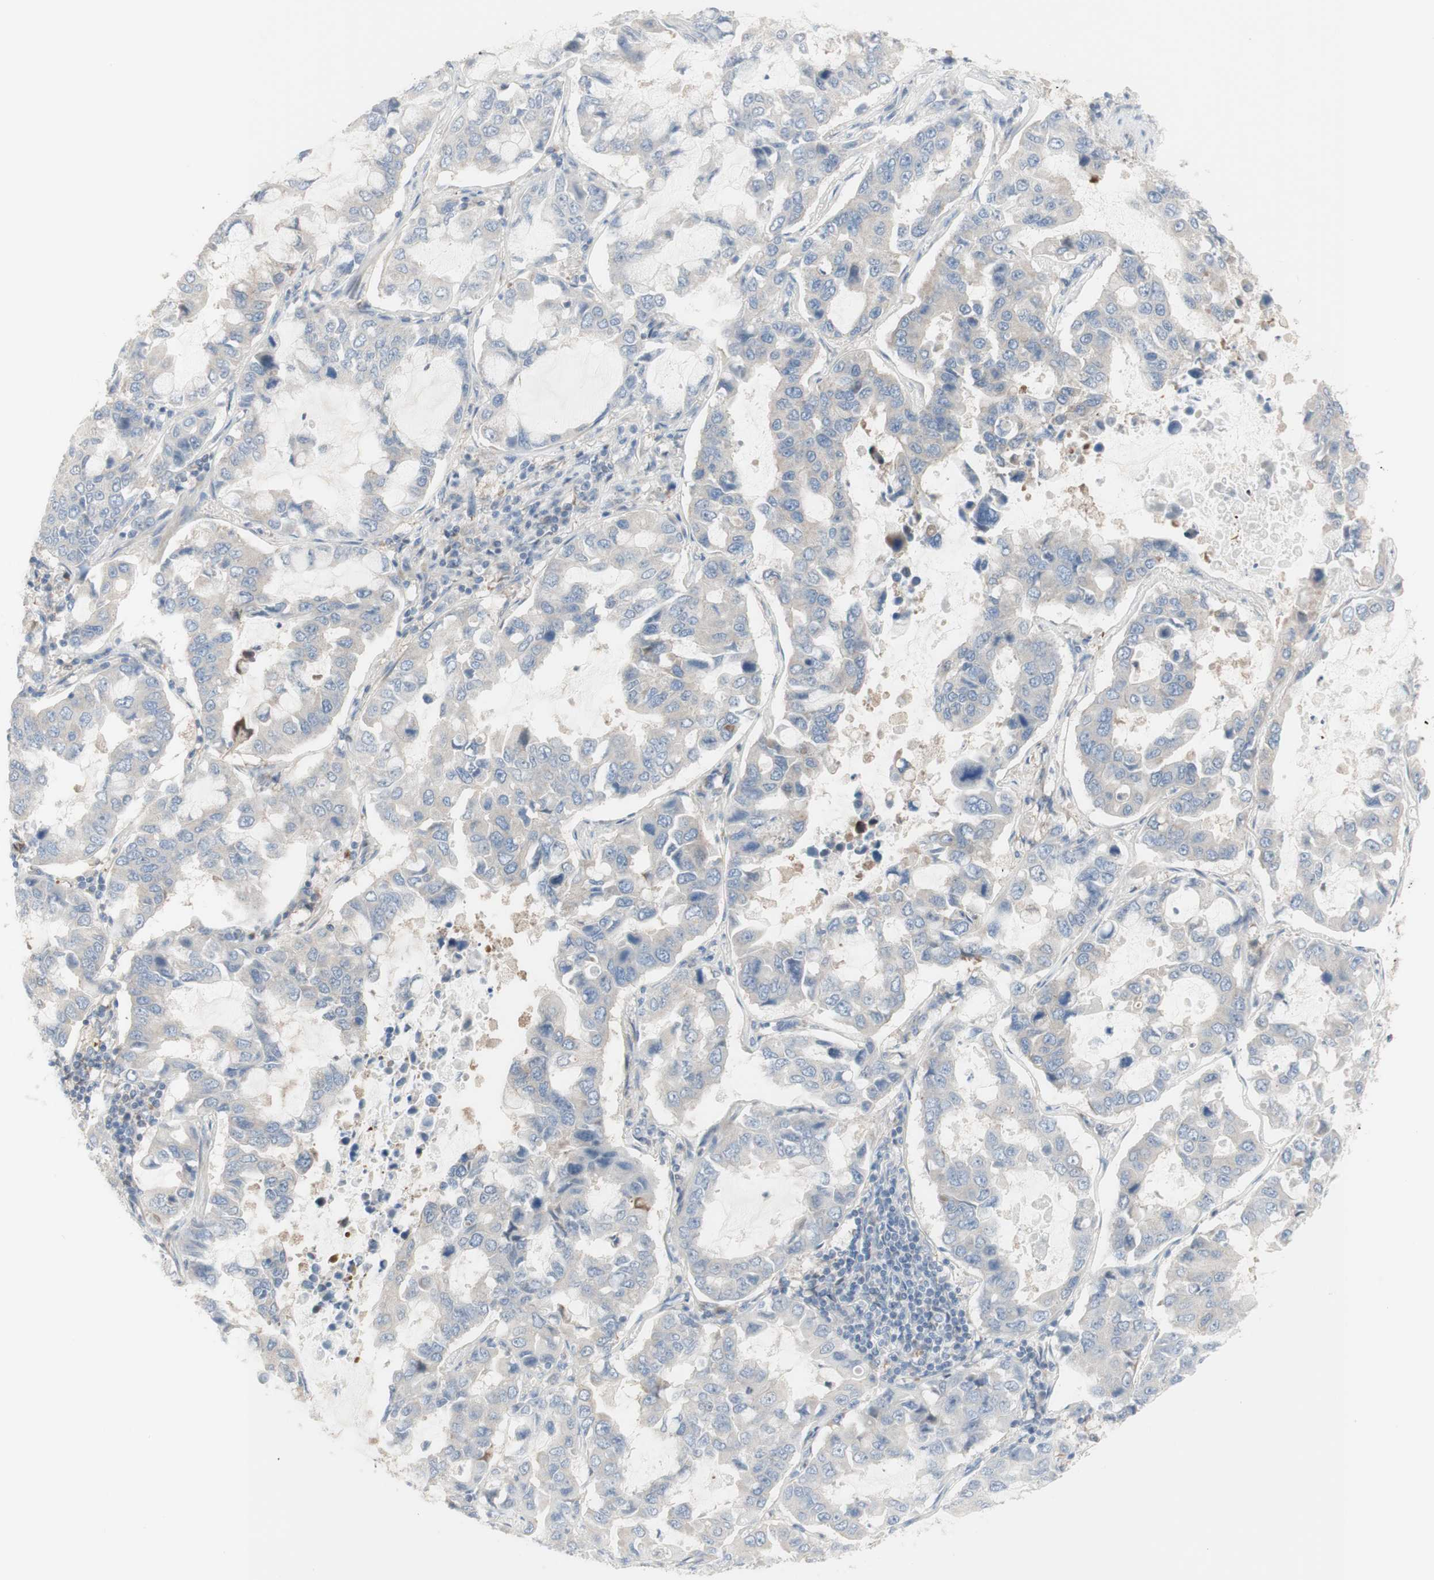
{"staining": {"intensity": "weak", "quantity": "<25%", "location": "cytoplasmic/membranous"}, "tissue": "lung cancer", "cell_type": "Tumor cells", "image_type": "cancer", "snomed": [{"axis": "morphology", "description": "Adenocarcinoma, NOS"}, {"axis": "topography", "description": "Lung"}], "caption": "IHC image of neoplastic tissue: adenocarcinoma (lung) stained with DAB displays no significant protein expression in tumor cells.", "gene": "C3orf52", "patient": {"sex": "male", "age": 64}}